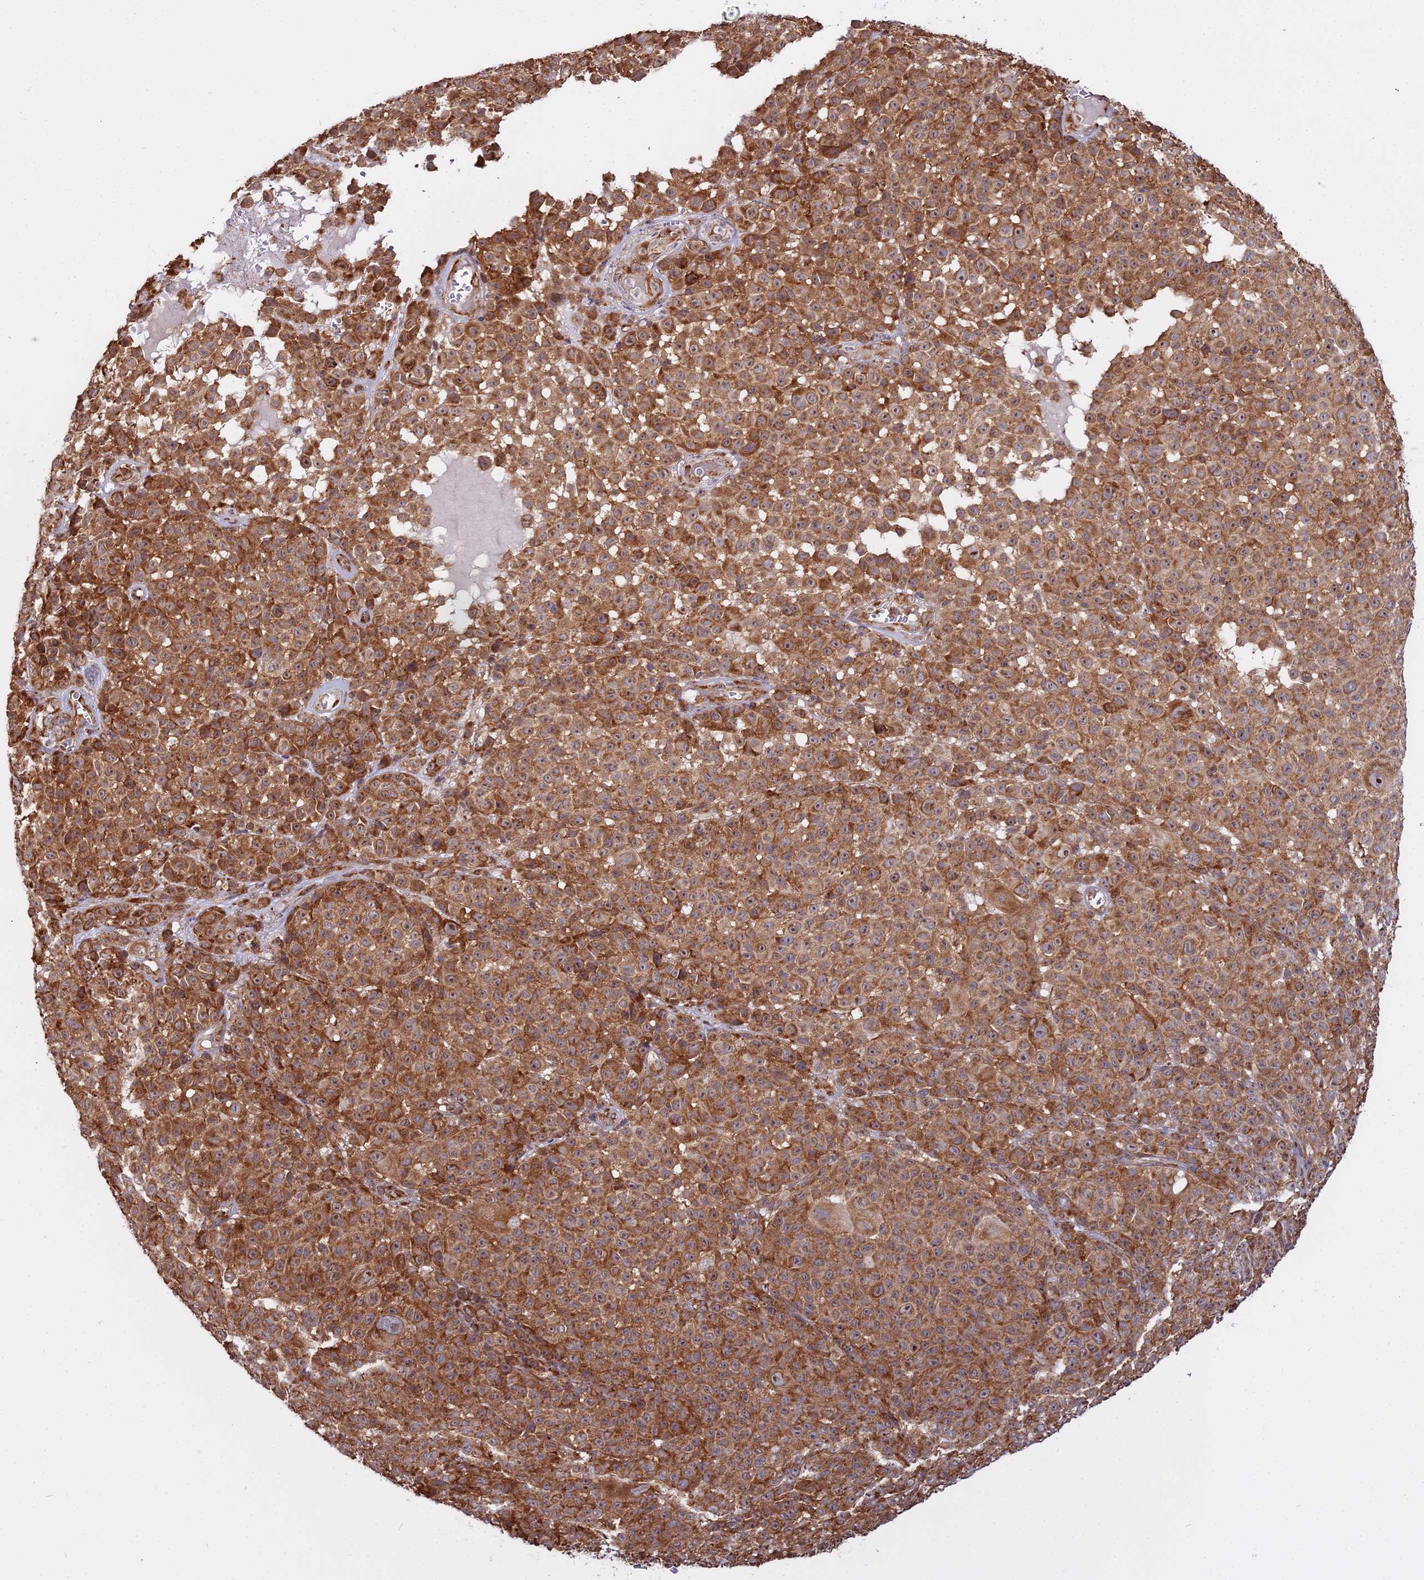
{"staining": {"intensity": "strong", "quantity": ">75%", "location": "cytoplasmic/membranous"}, "tissue": "melanoma", "cell_type": "Tumor cells", "image_type": "cancer", "snomed": [{"axis": "morphology", "description": "Malignant melanoma, NOS"}, {"axis": "topography", "description": "Skin"}], "caption": "Brown immunohistochemical staining in malignant melanoma displays strong cytoplasmic/membranous staining in about >75% of tumor cells.", "gene": "RPL26", "patient": {"sex": "female", "age": 94}}